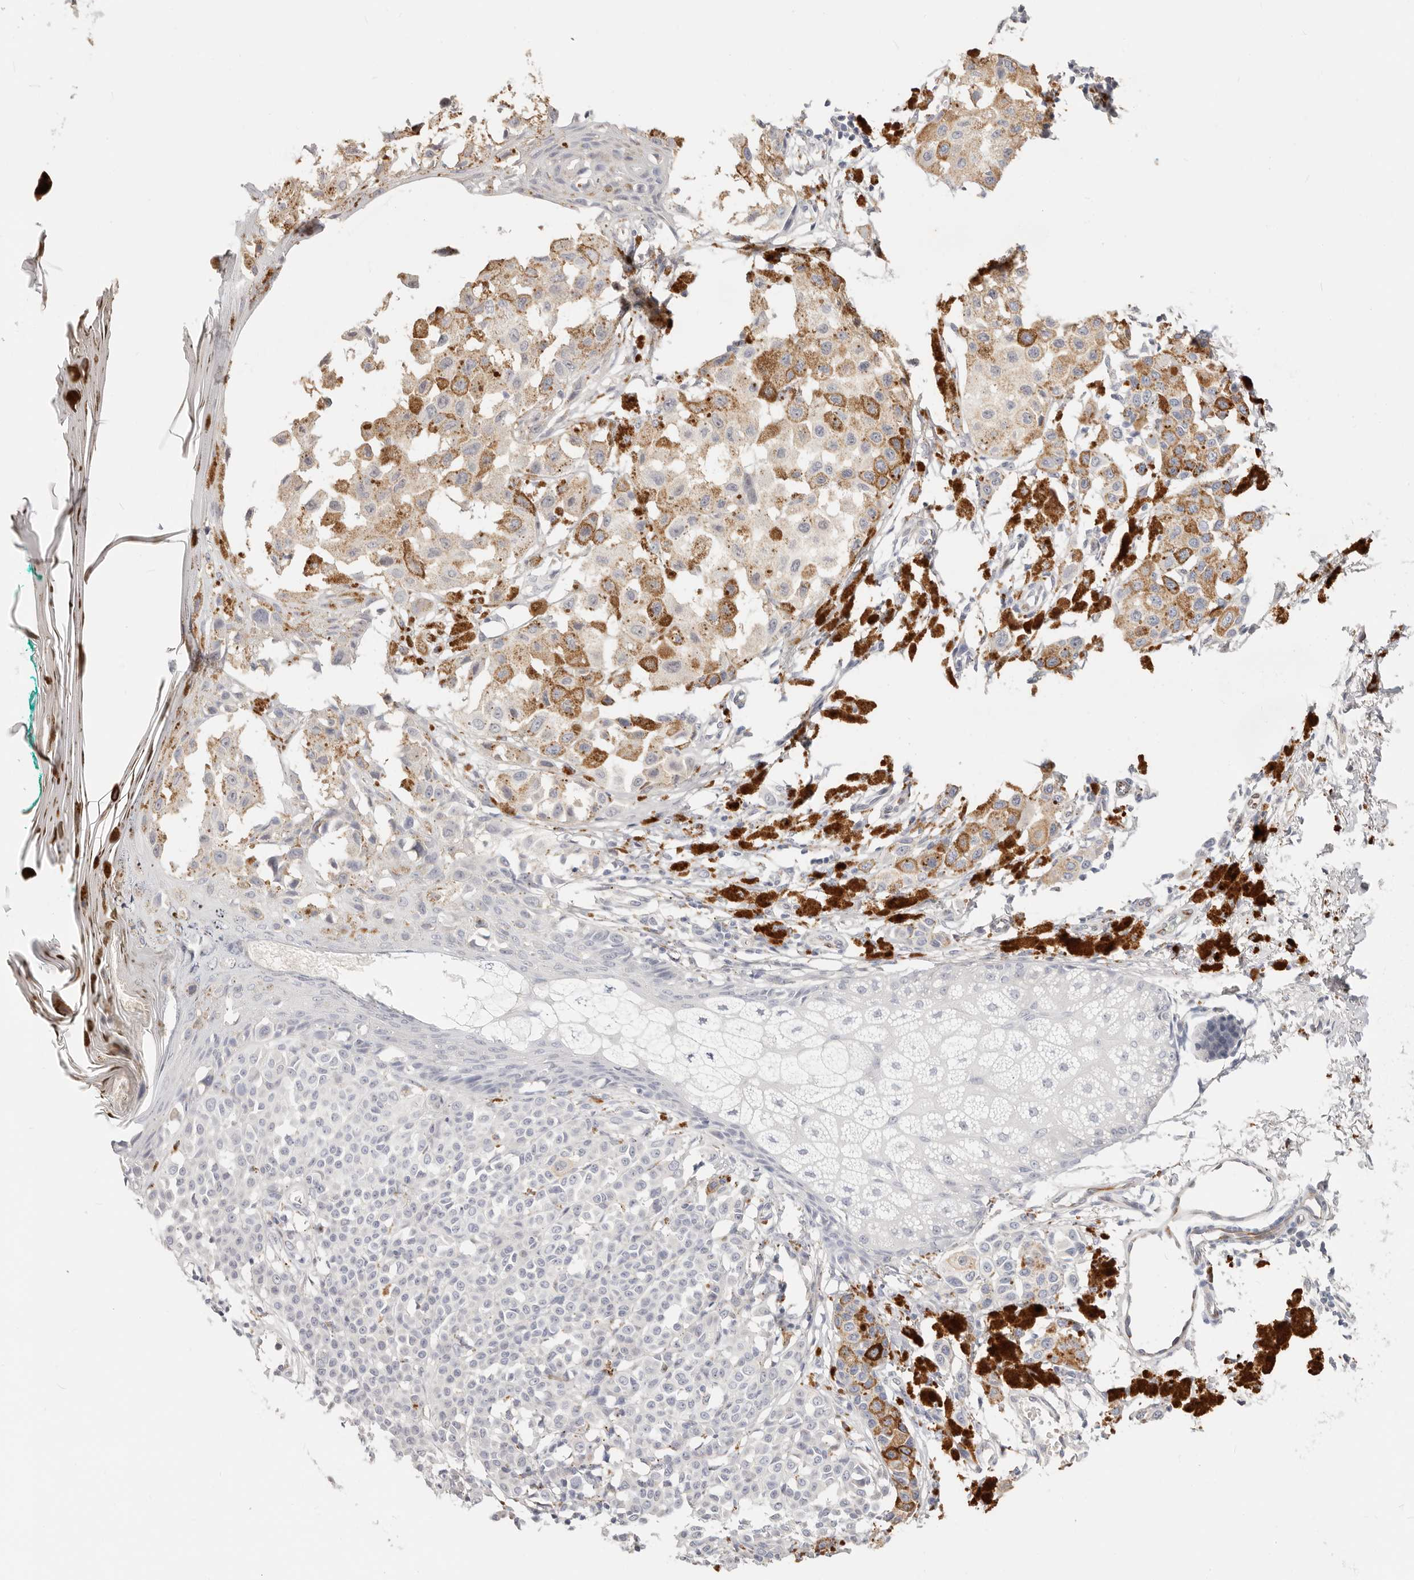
{"staining": {"intensity": "moderate", "quantity": "<25%", "location": "cytoplasmic/membranous"}, "tissue": "melanoma", "cell_type": "Tumor cells", "image_type": "cancer", "snomed": [{"axis": "morphology", "description": "Malignant melanoma, NOS"}, {"axis": "topography", "description": "Skin of leg"}], "caption": "Moderate cytoplasmic/membranous protein staining is identified in about <25% of tumor cells in melanoma.", "gene": "ZRANB1", "patient": {"sex": "female", "age": 72}}